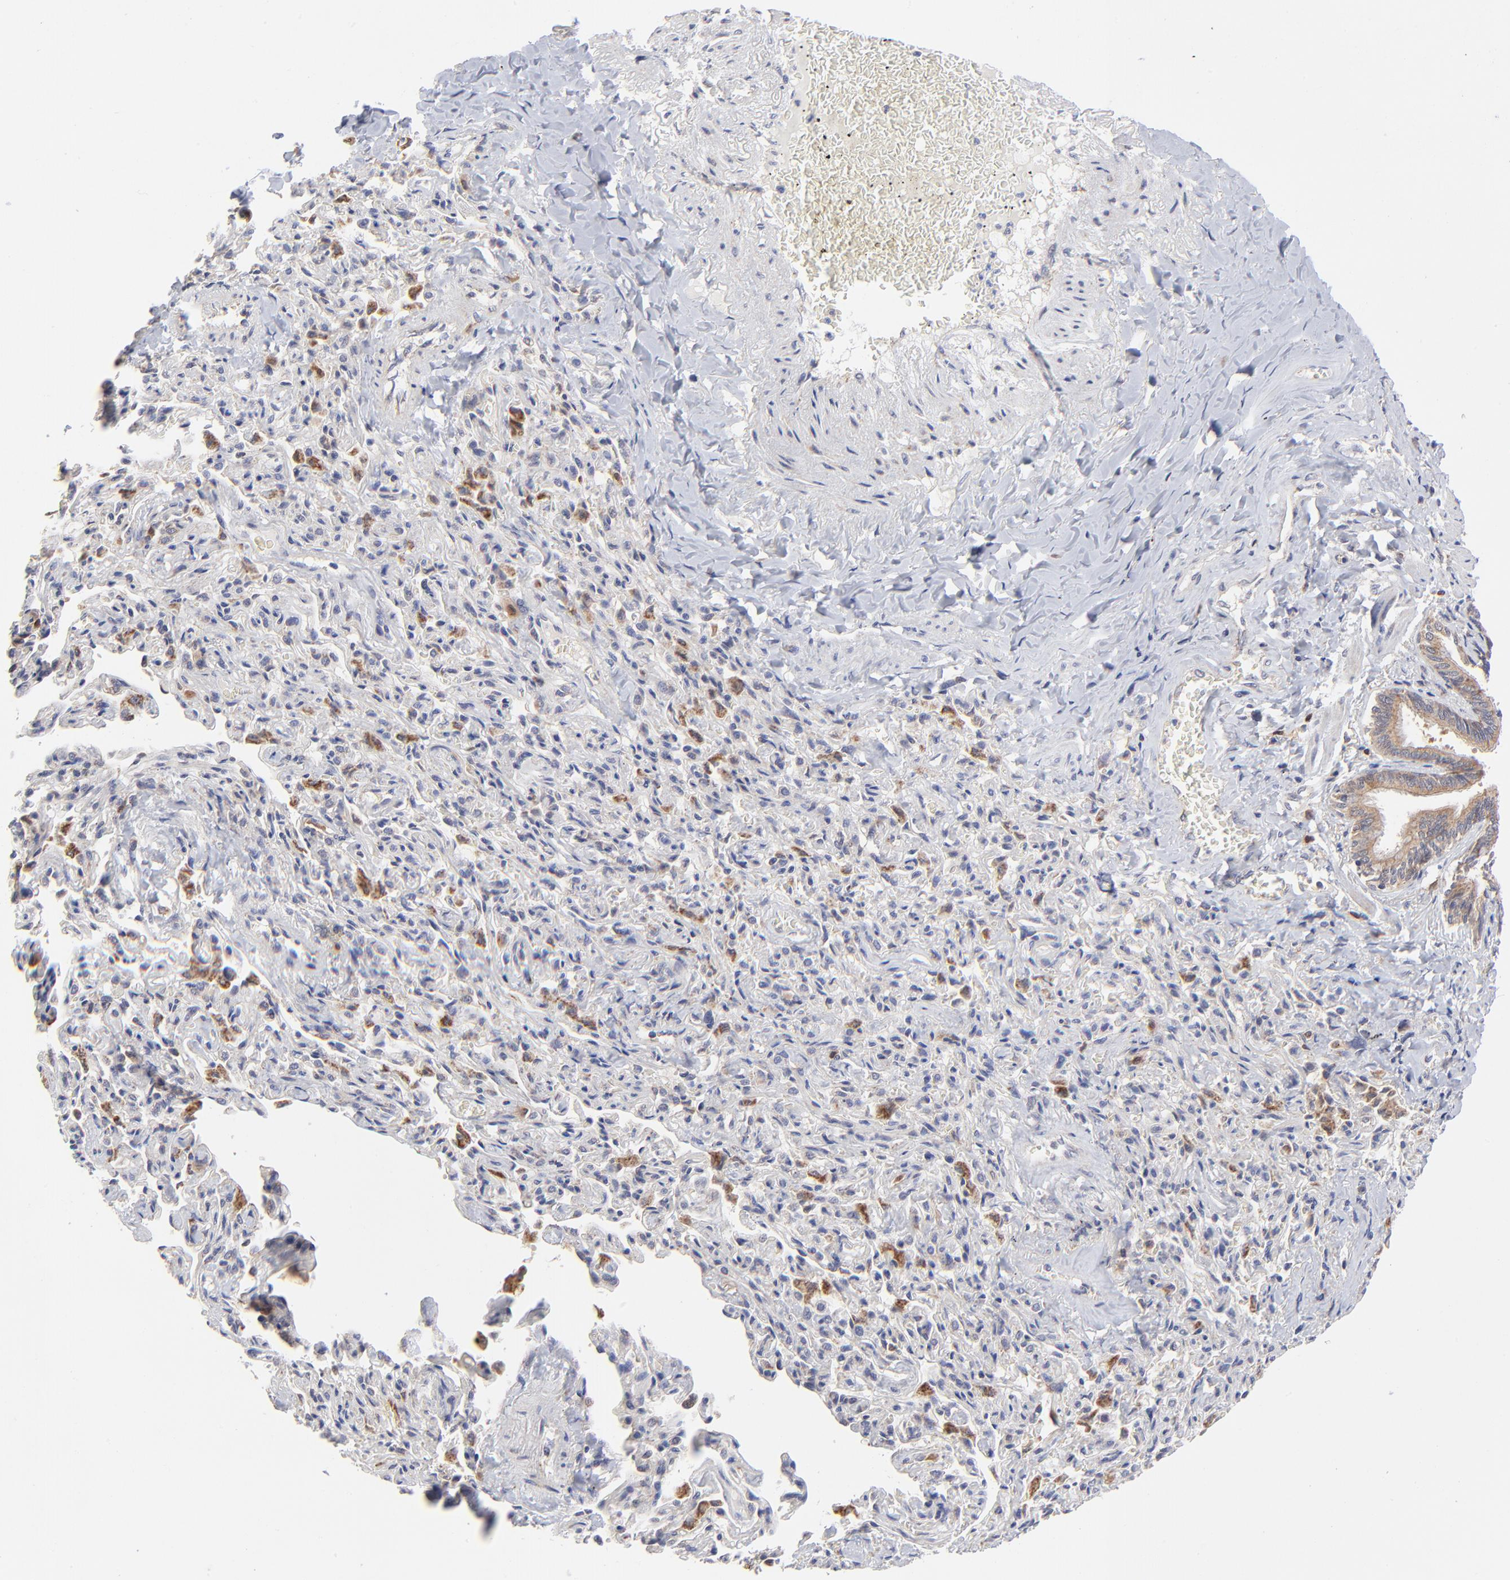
{"staining": {"intensity": "moderate", "quantity": ">75%", "location": "cytoplasmic/membranous"}, "tissue": "bronchus", "cell_type": "Respiratory epithelial cells", "image_type": "normal", "snomed": [{"axis": "morphology", "description": "Normal tissue, NOS"}, {"axis": "topography", "description": "Lung"}], "caption": "The micrograph demonstrates staining of unremarkable bronchus, revealing moderate cytoplasmic/membranous protein expression (brown color) within respiratory epithelial cells.", "gene": "FBXL12", "patient": {"sex": "male", "age": 64}}